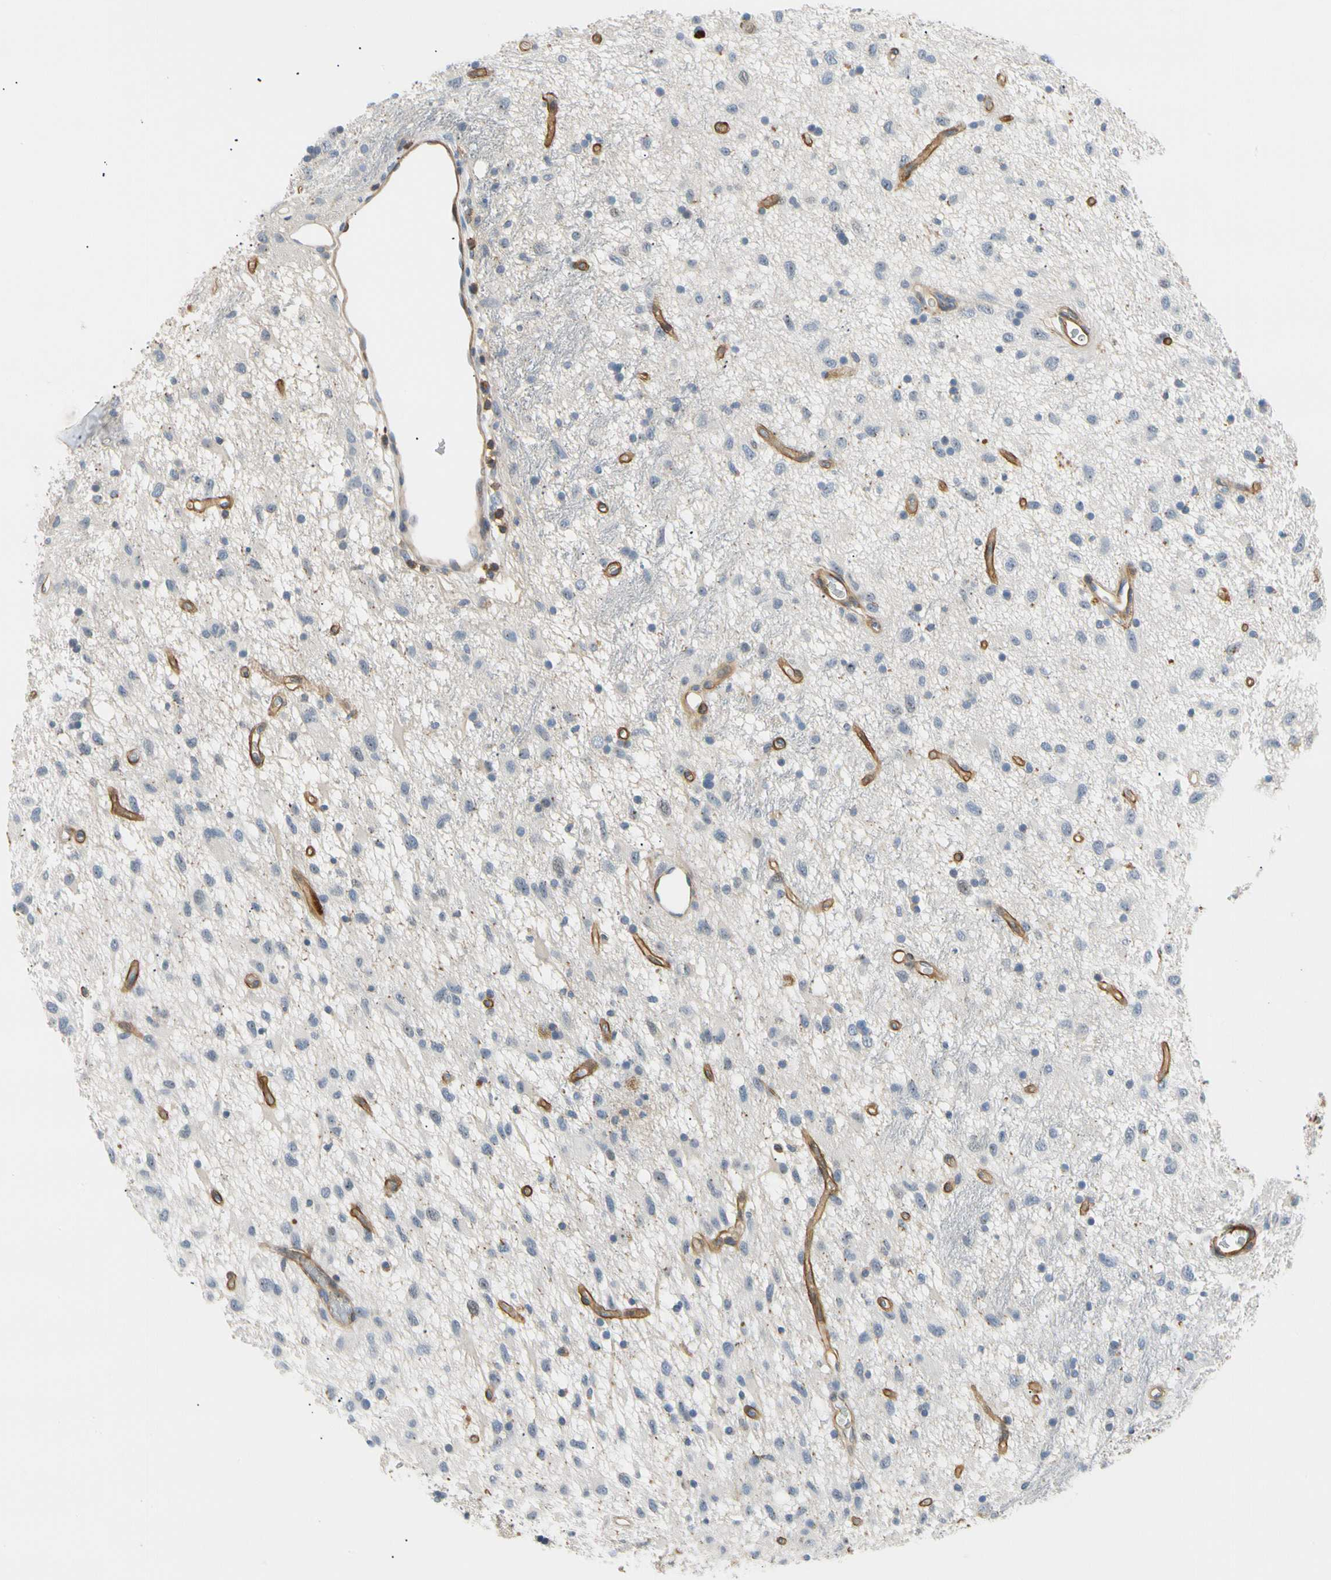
{"staining": {"intensity": "negative", "quantity": "none", "location": "none"}, "tissue": "glioma", "cell_type": "Tumor cells", "image_type": "cancer", "snomed": [{"axis": "morphology", "description": "Glioma, malignant, Low grade"}, {"axis": "topography", "description": "Brain"}], "caption": "Tumor cells are negative for brown protein staining in malignant glioma (low-grade).", "gene": "TNFRSF18", "patient": {"sex": "male", "age": 77}}